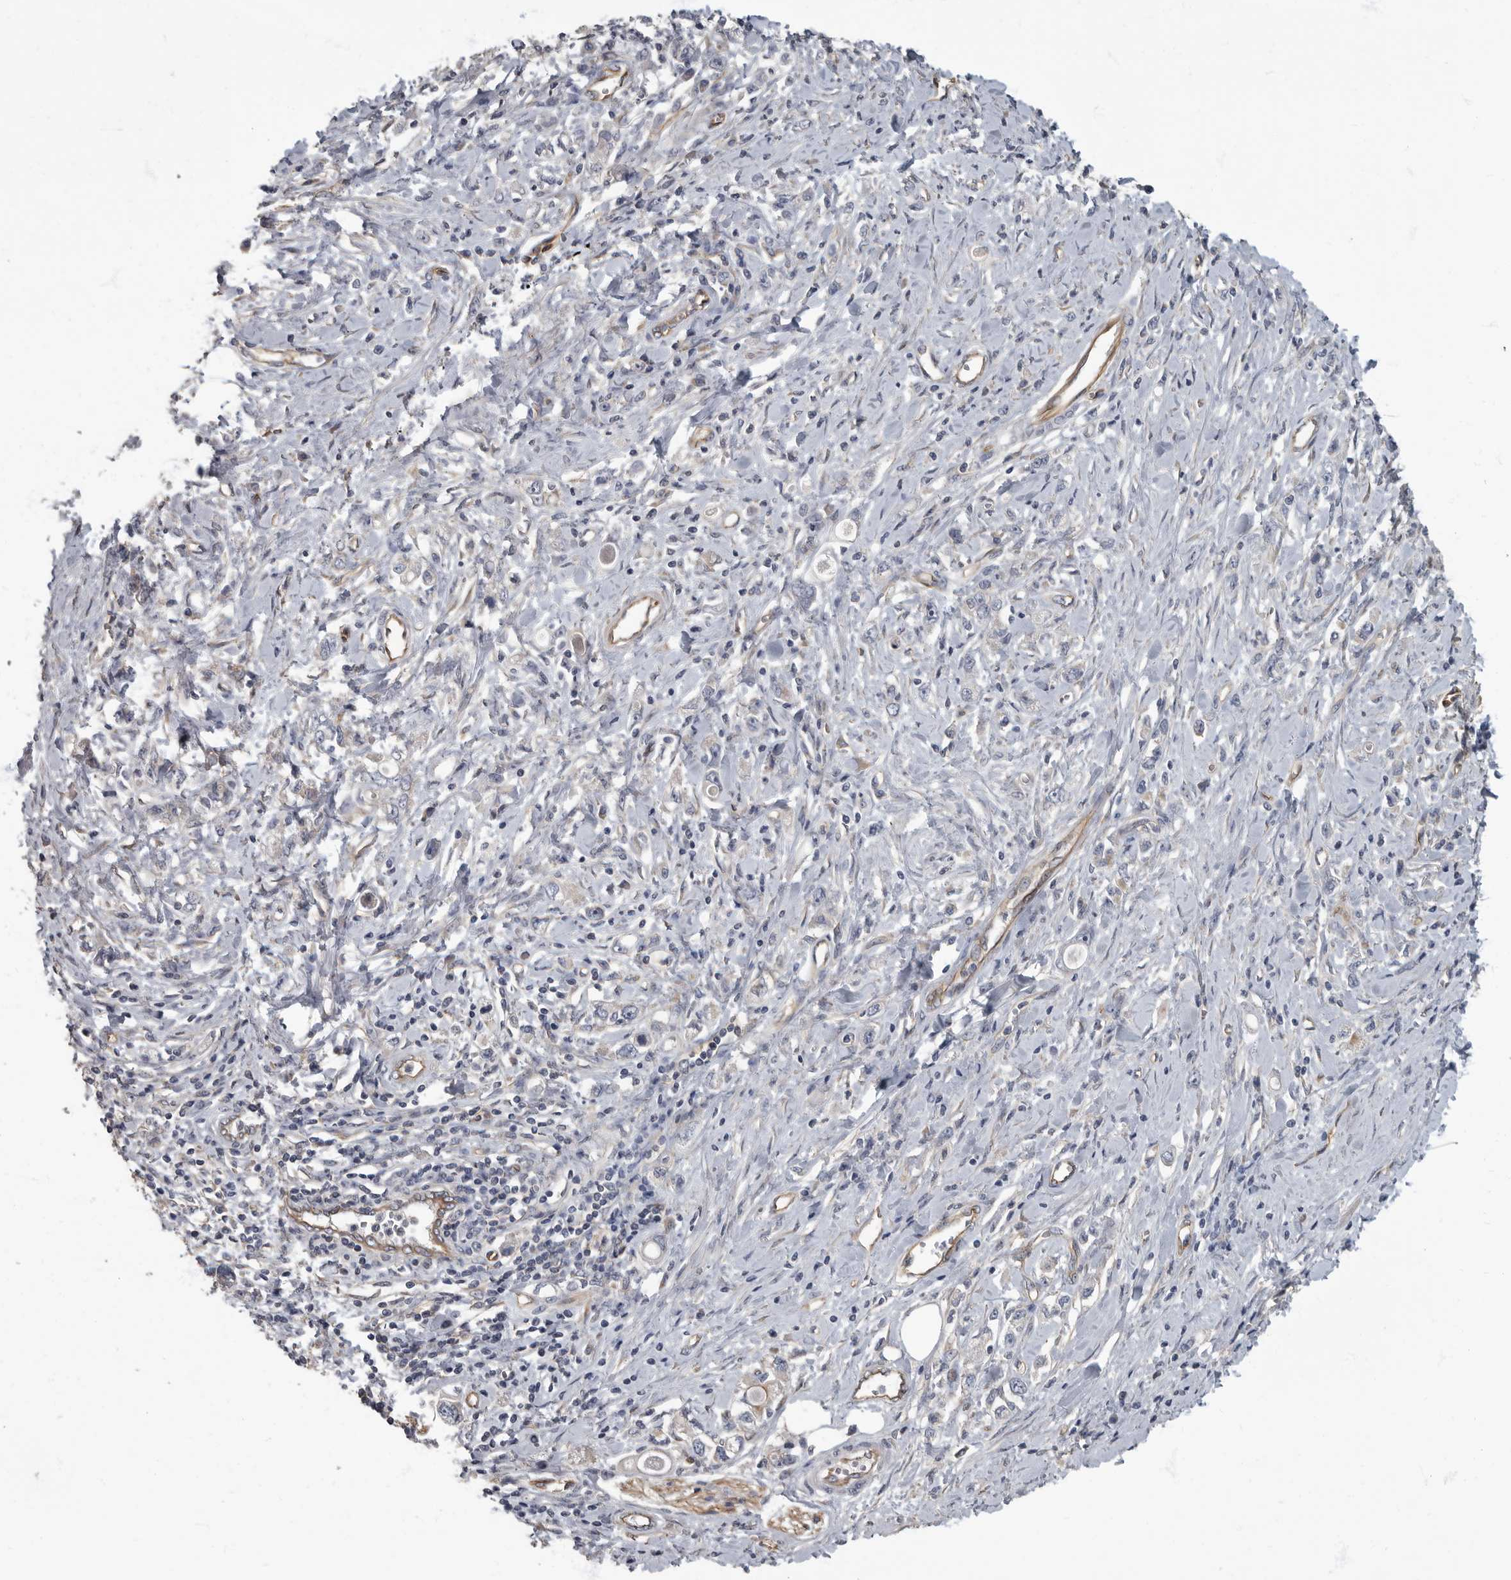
{"staining": {"intensity": "negative", "quantity": "none", "location": "none"}, "tissue": "stomach cancer", "cell_type": "Tumor cells", "image_type": "cancer", "snomed": [{"axis": "morphology", "description": "Adenocarcinoma, NOS"}, {"axis": "topography", "description": "Stomach"}], "caption": "This is a micrograph of IHC staining of adenocarcinoma (stomach), which shows no expression in tumor cells.", "gene": "PDK1", "patient": {"sex": "female", "age": 76}}